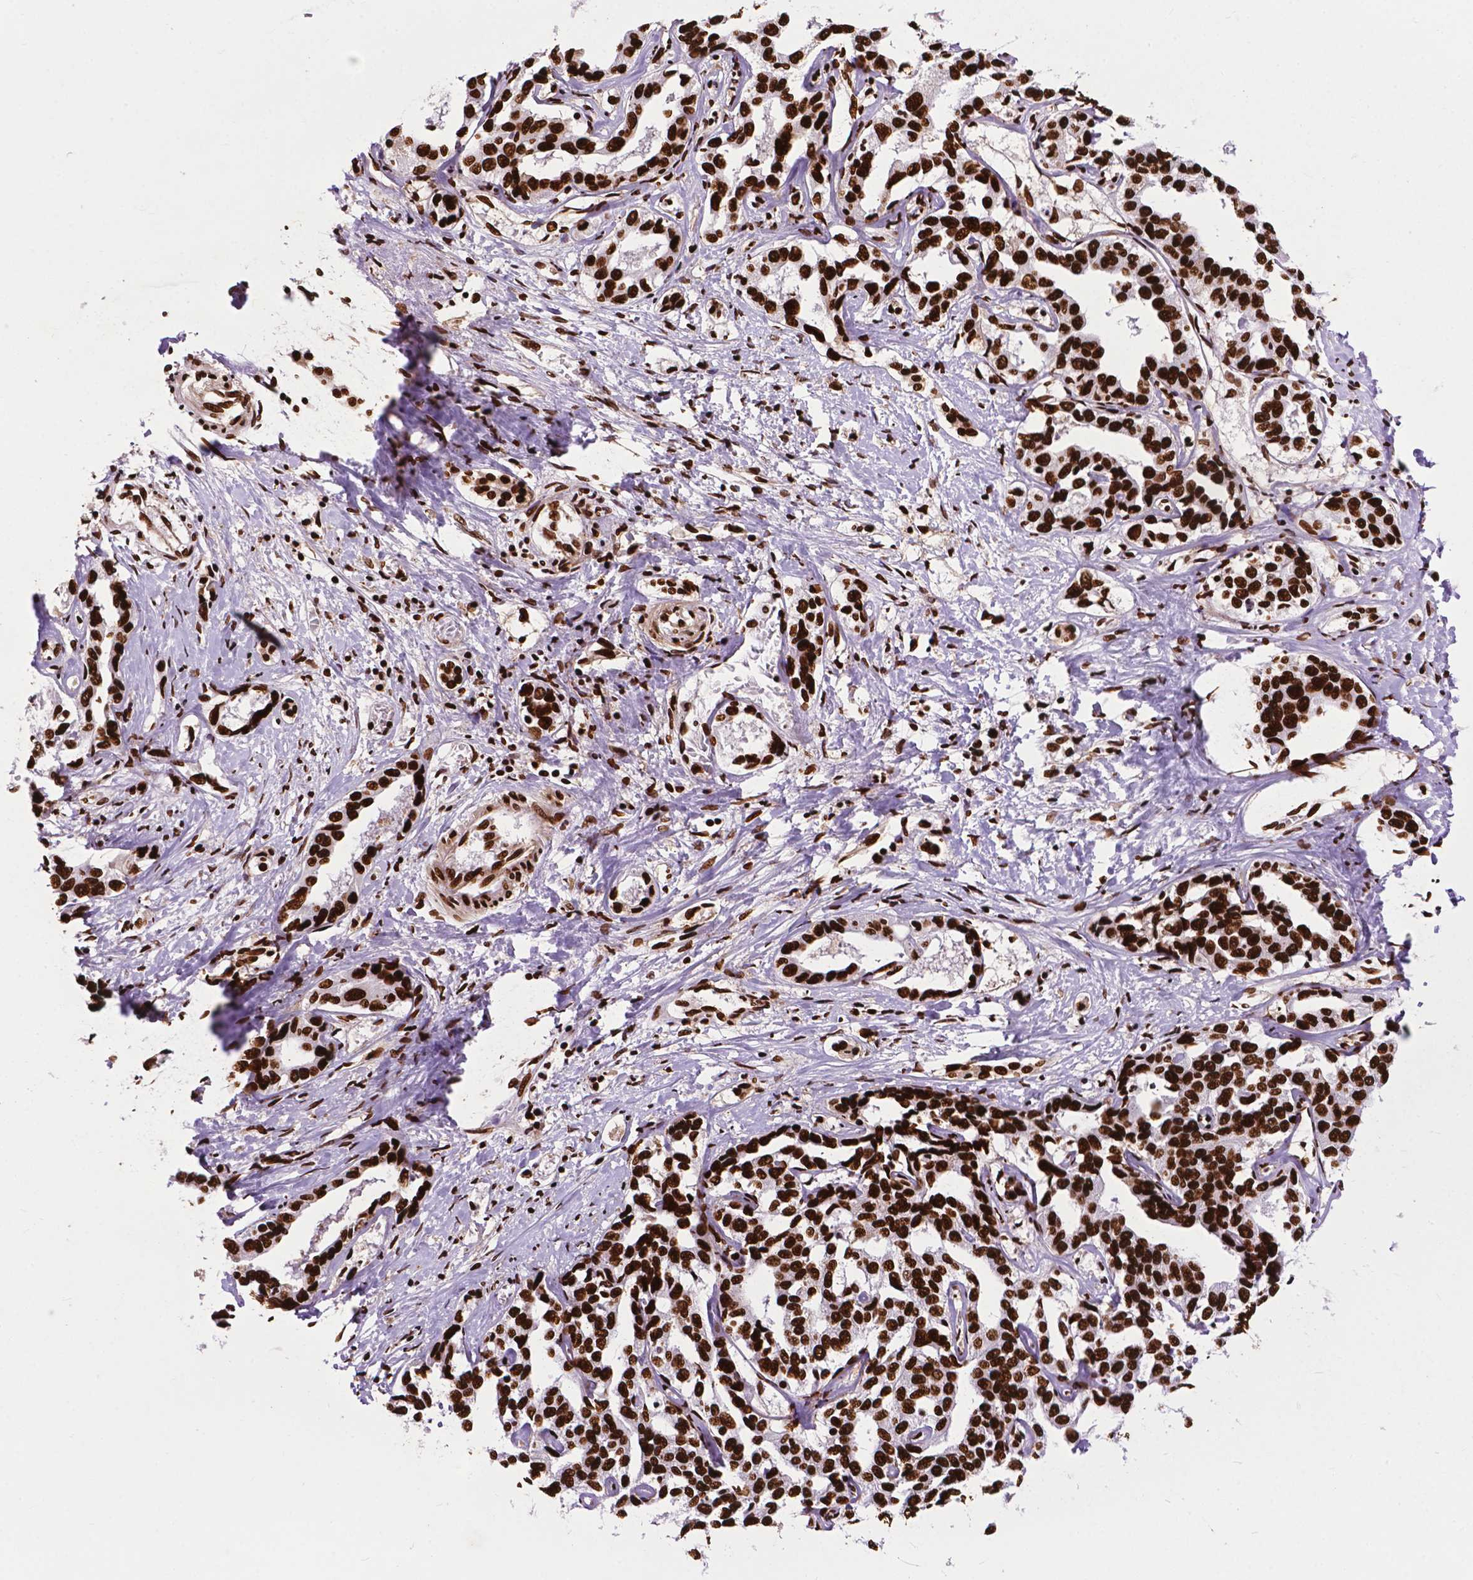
{"staining": {"intensity": "strong", "quantity": ">75%", "location": "nuclear"}, "tissue": "liver cancer", "cell_type": "Tumor cells", "image_type": "cancer", "snomed": [{"axis": "morphology", "description": "Cholangiocarcinoma"}, {"axis": "topography", "description": "Liver"}], "caption": "Immunohistochemistry photomicrograph of cholangiocarcinoma (liver) stained for a protein (brown), which shows high levels of strong nuclear expression in approximately >75% of tumor cells.", "gene": "SMIM5", "patient": {"sex": "male", "age": 59}}